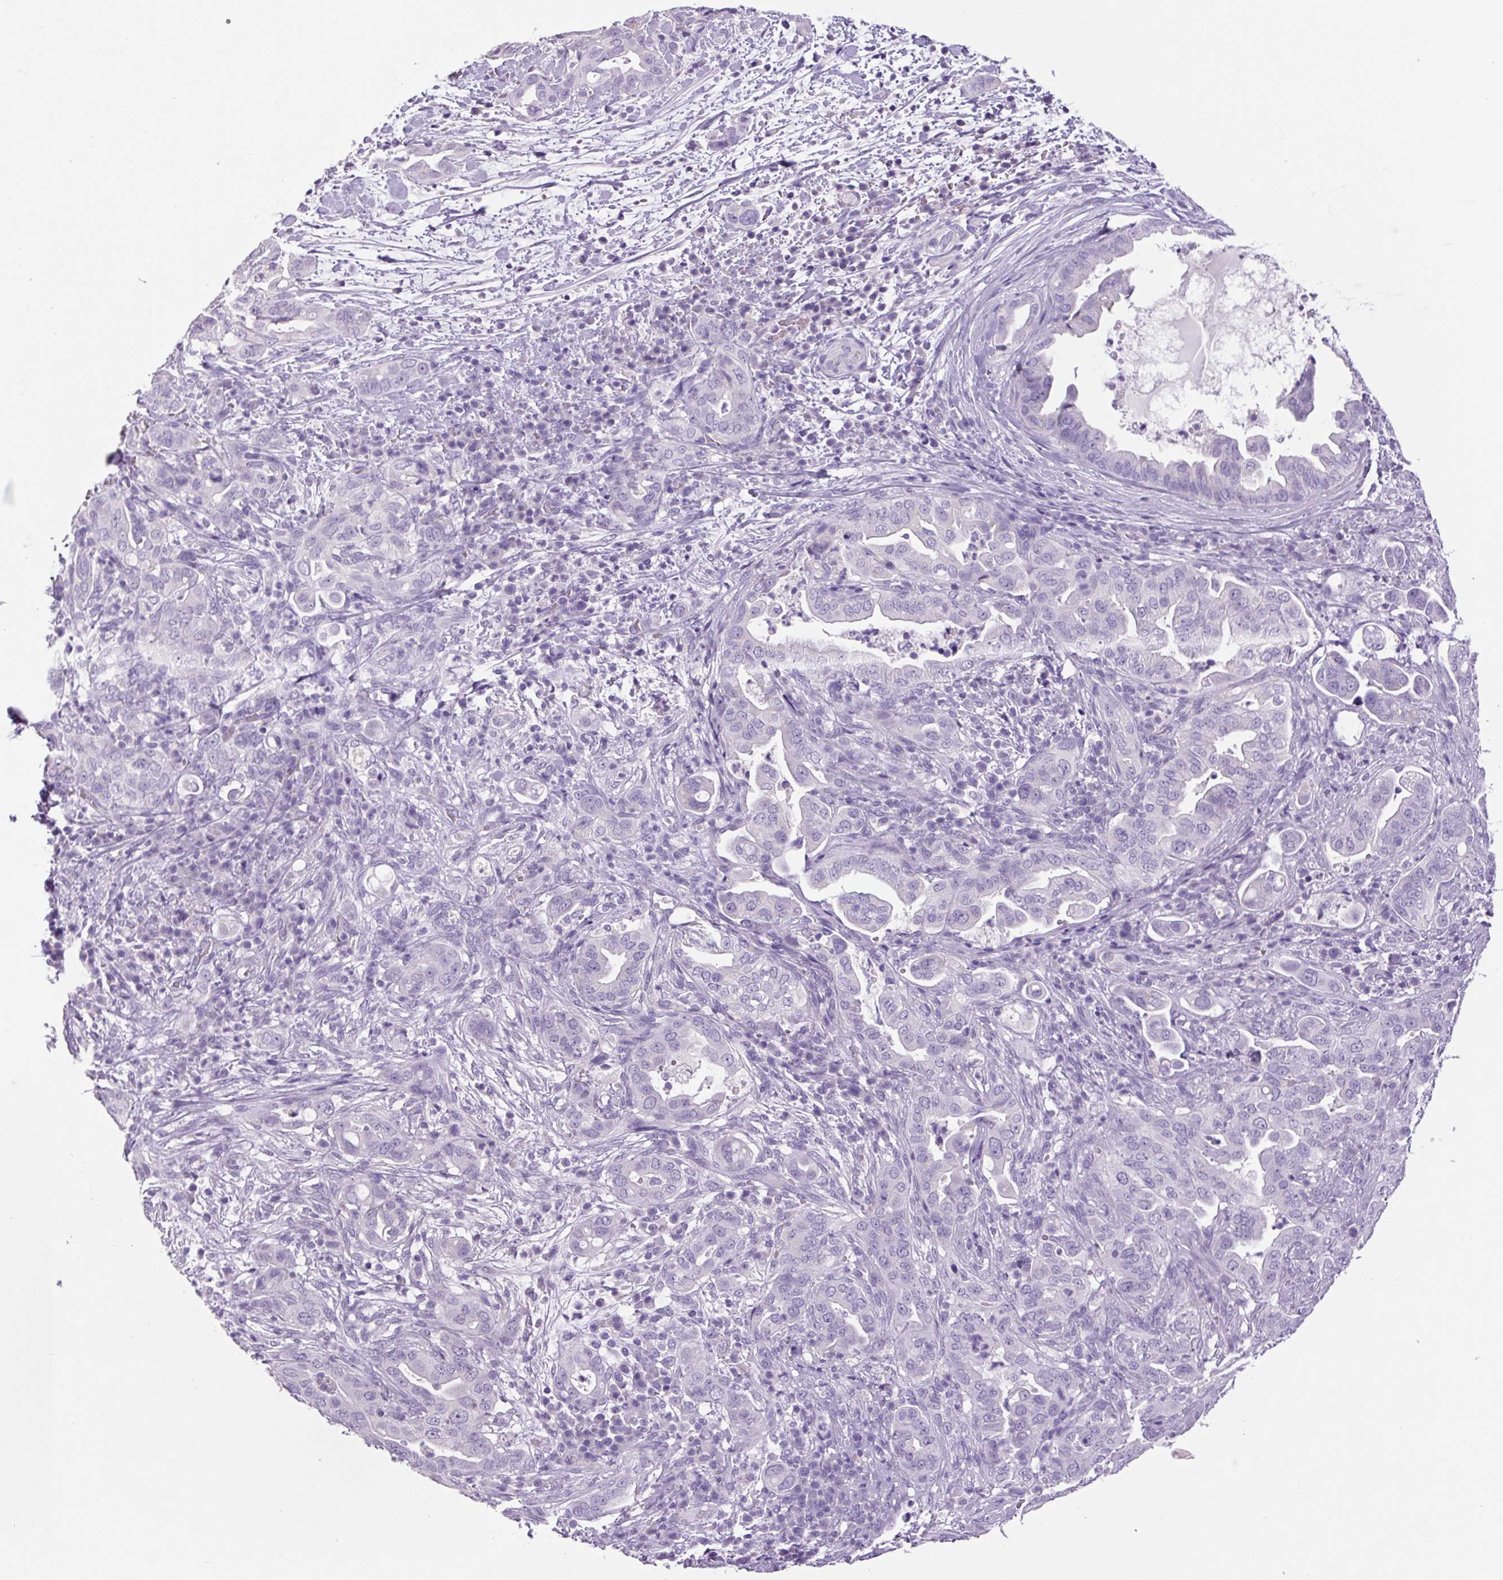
{"staining": {"intensity": "negative", "quantity": "none", "location": "none"}, "tissue": "pancreatic cancer", "cell_type": "Tumor cells", "image_type": "cancer", "snomed": [{"axis": "morphology", "description": "Normal tissue, NOS"}, {"axis": "morphology", "description": "Adenocarcinoma, NOS"}, {"axis": "topography", "description": "Lymph node"}, {"axis": "topography", "description": "Pancreas"}], "caption": "A micrograph of human pancreatic cancer is negative for staining in tumor cells. (IHC, brightfield microscopy, high magnification).", "gene": "CHGA", "patient": {"sex": "female", "age": 67}}